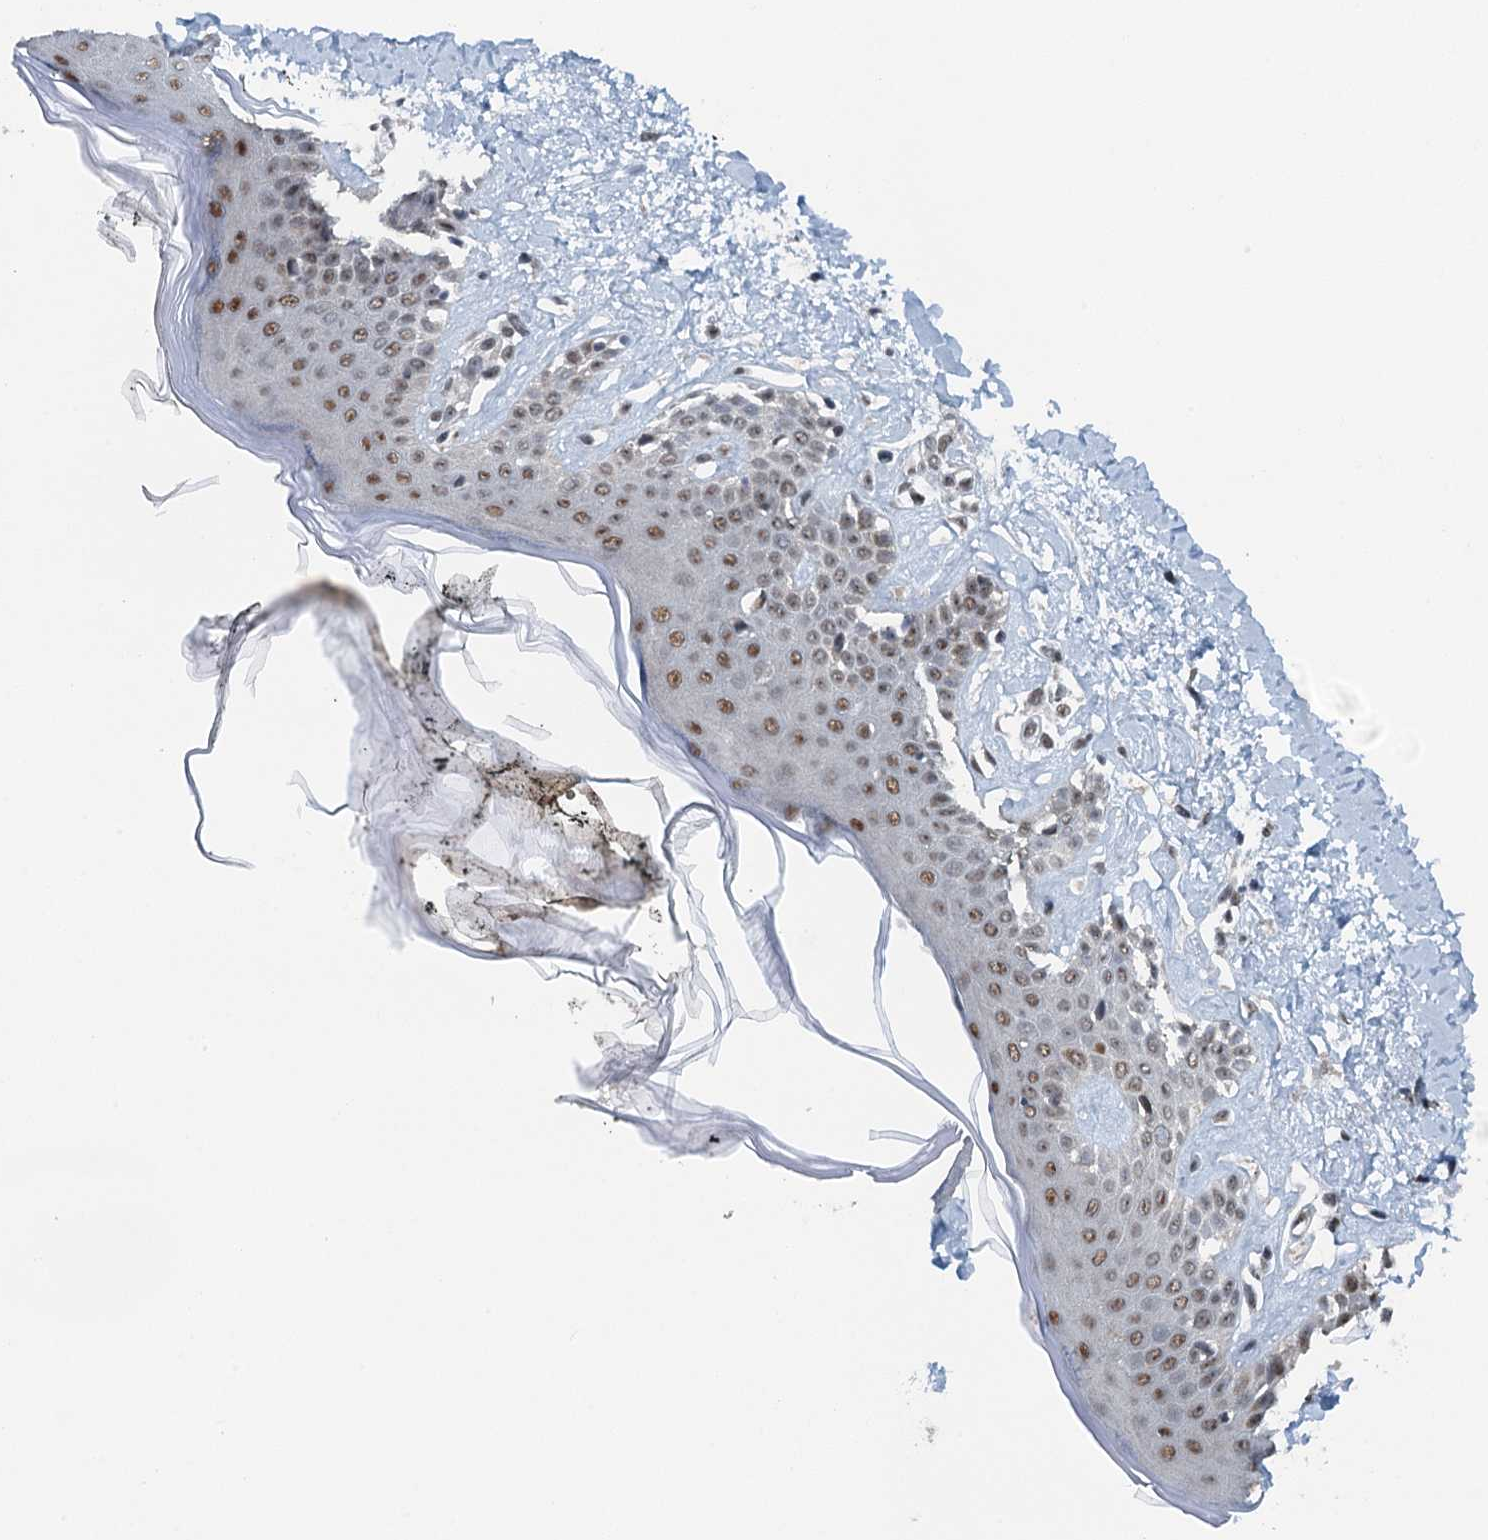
{"staining": {"intensity": "weak", "quantity": "25%-75%", "location": "nuclear"}, "tissue": "skin", "cell_type": "Fibroblasts", "image_type": "normal", "snomed": [{"axis": "morphology", "description": "Normal tissue, NOS"}, {"axis": "topography", "description": "Skin"}], "caption": "Immunohistochemistry (IHC) image of normal skin stained for a protein (brown), which shows low levels of weak nuclear staining in approximately 25%-75% of fibroblasts.", "gene": "MTA3", "patient": {"sex": "female", "age": 64}}